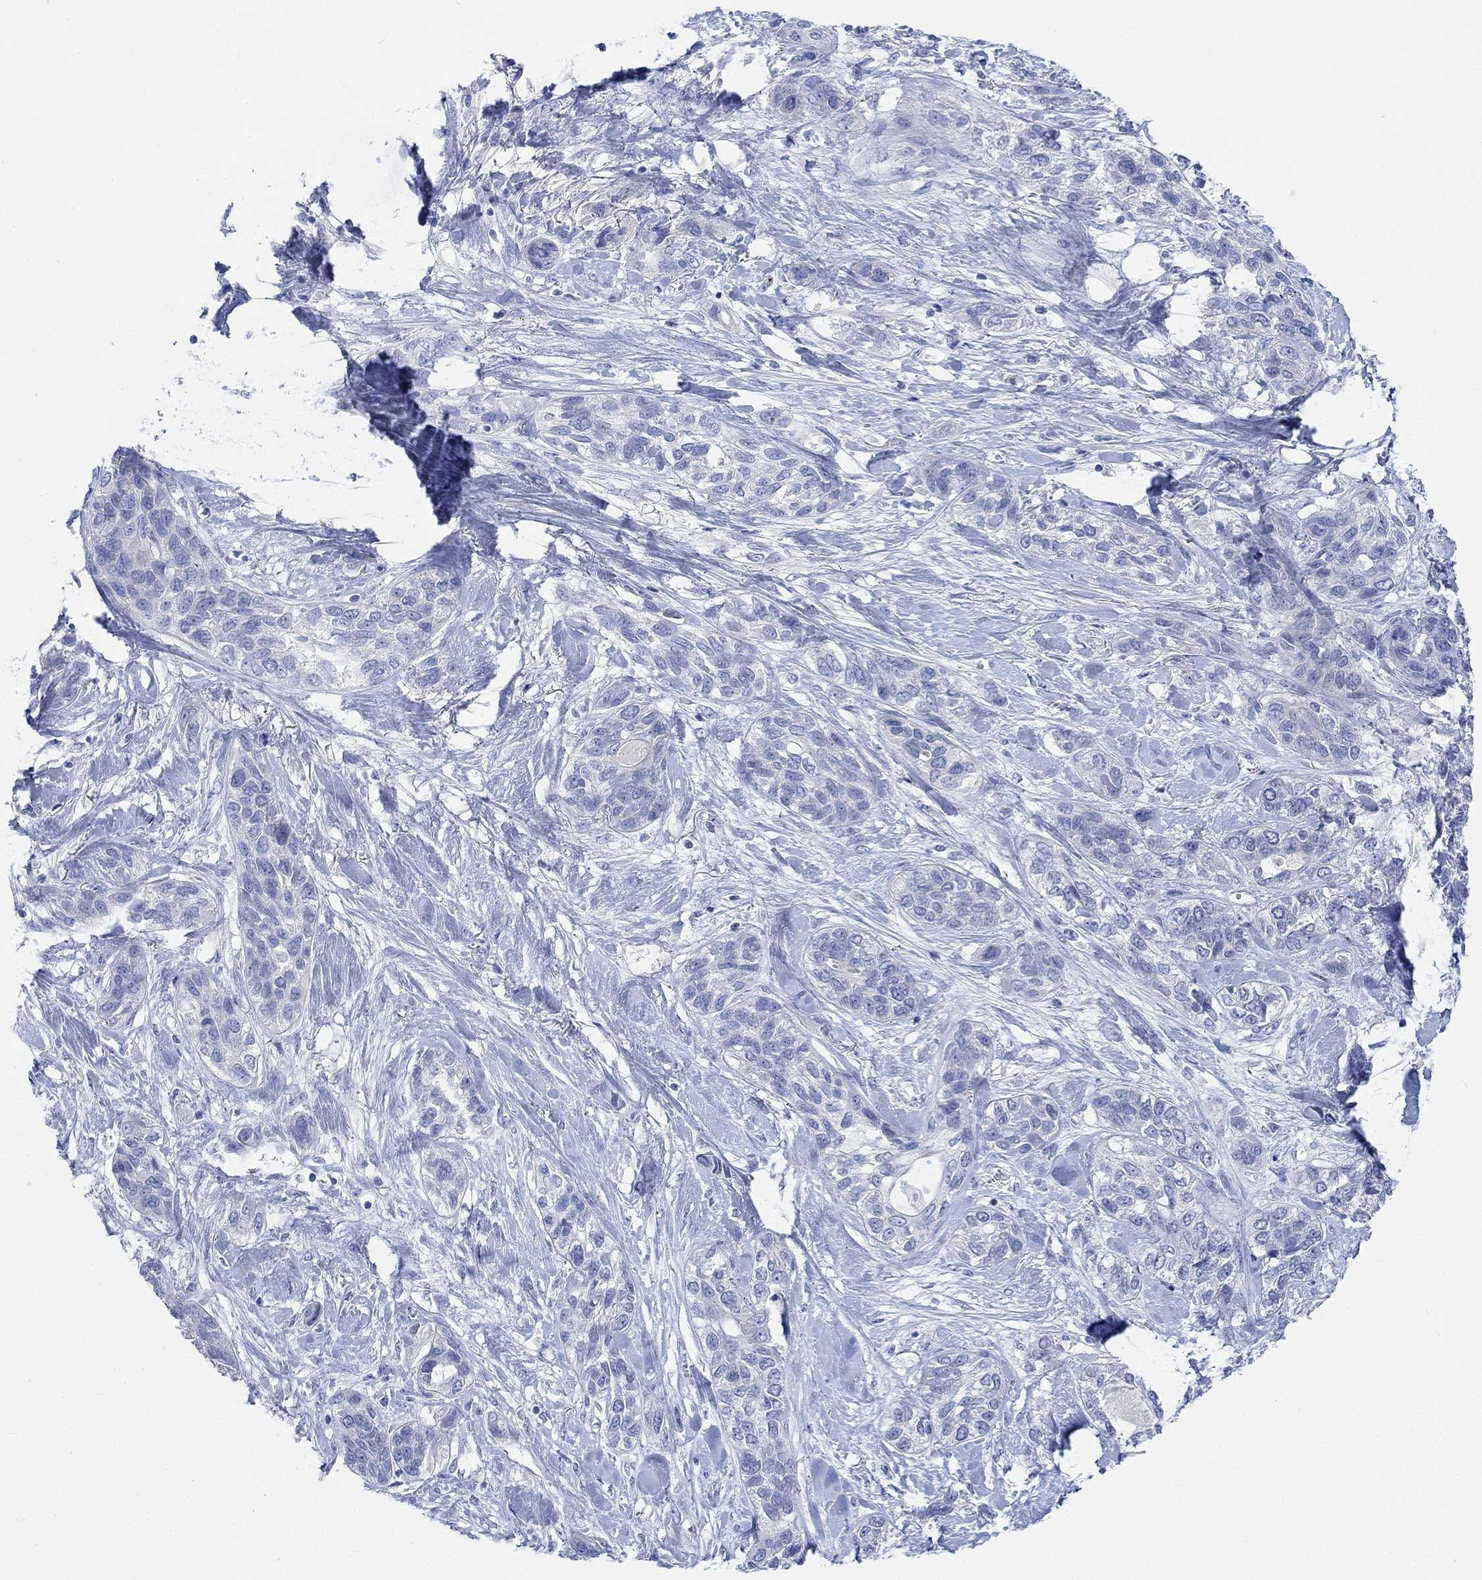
{"staining": {"intensity": "negative", "quantity": "none", "location": "none"}, "tissue": "lung cancer", "cell_type": "Tumor cells", "image_type": "cancer", "snomed": [{"axis": "morphology", "description": "Squamous cell carcinoma, NOS"}, {"axis": "topography", "description": "Lung"}], "caption": "The image shows no significant staining in tumor cells of squamous cell carcinoma (lung).", "gene": "REEP6", "patient": {"sex": "female", "age": 70}}